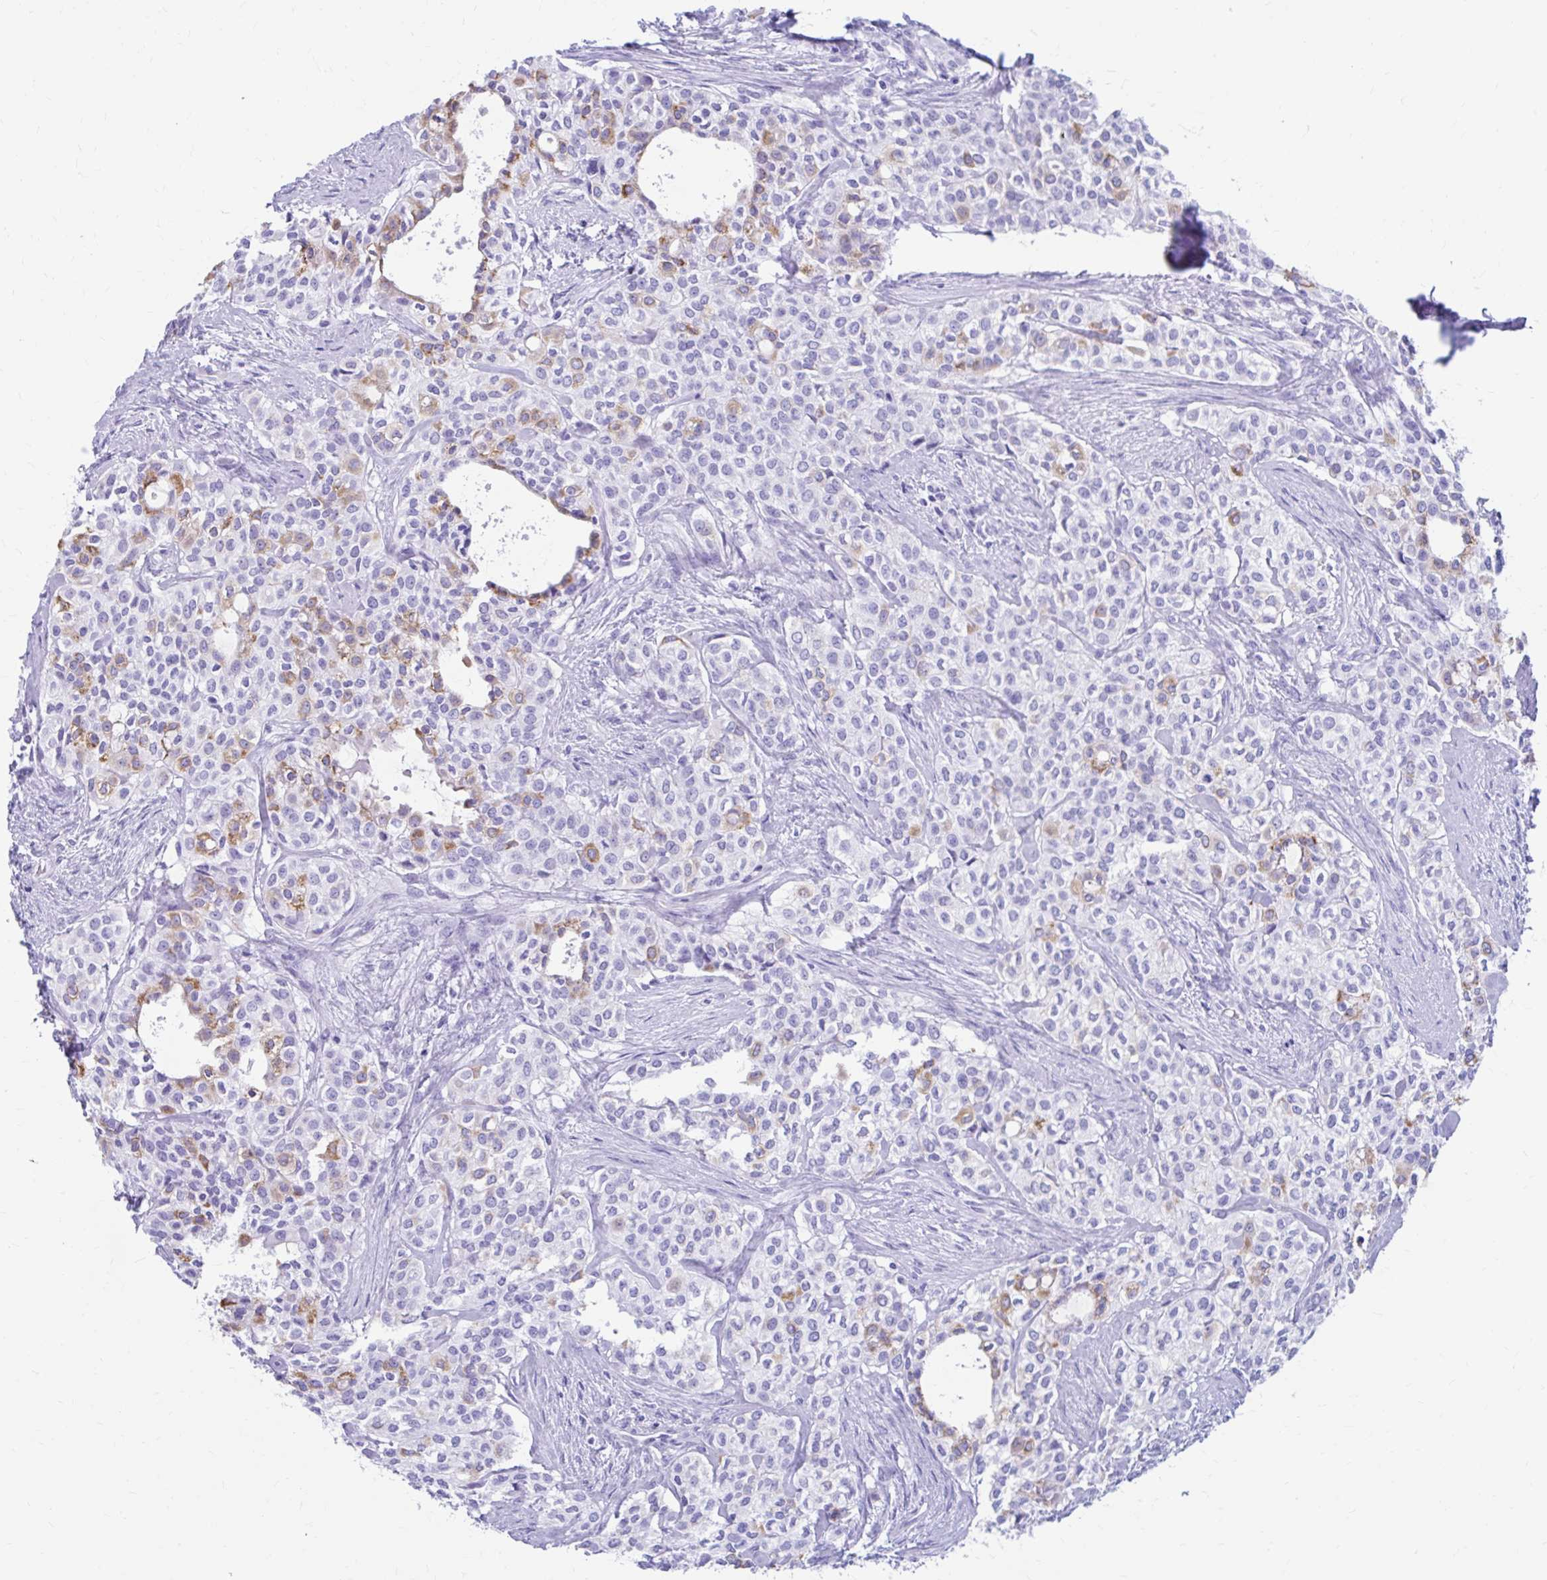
{"staining": {"intensity": "moderate", "quantity": "<25%", "location": "cytoplasmic/membranous"}, "tissue": "head and neck cancer", "cell_type": "Tumor cells", "image_type": "cancer", "snomed": [{"axis": "morphology", "description": "Adenocarcinoma, NOS"}, {"axis": "topography", "description": "Head-Neck"}], "caption": "Brown immunohistochemical staining in human adenocarcinoma (head and neck) shows moderate cytoplasmic/membranous staining in approximately <25% of tumor cells.", "gene": "NSG2", "patient": {"sex": "male", "age": 81}}